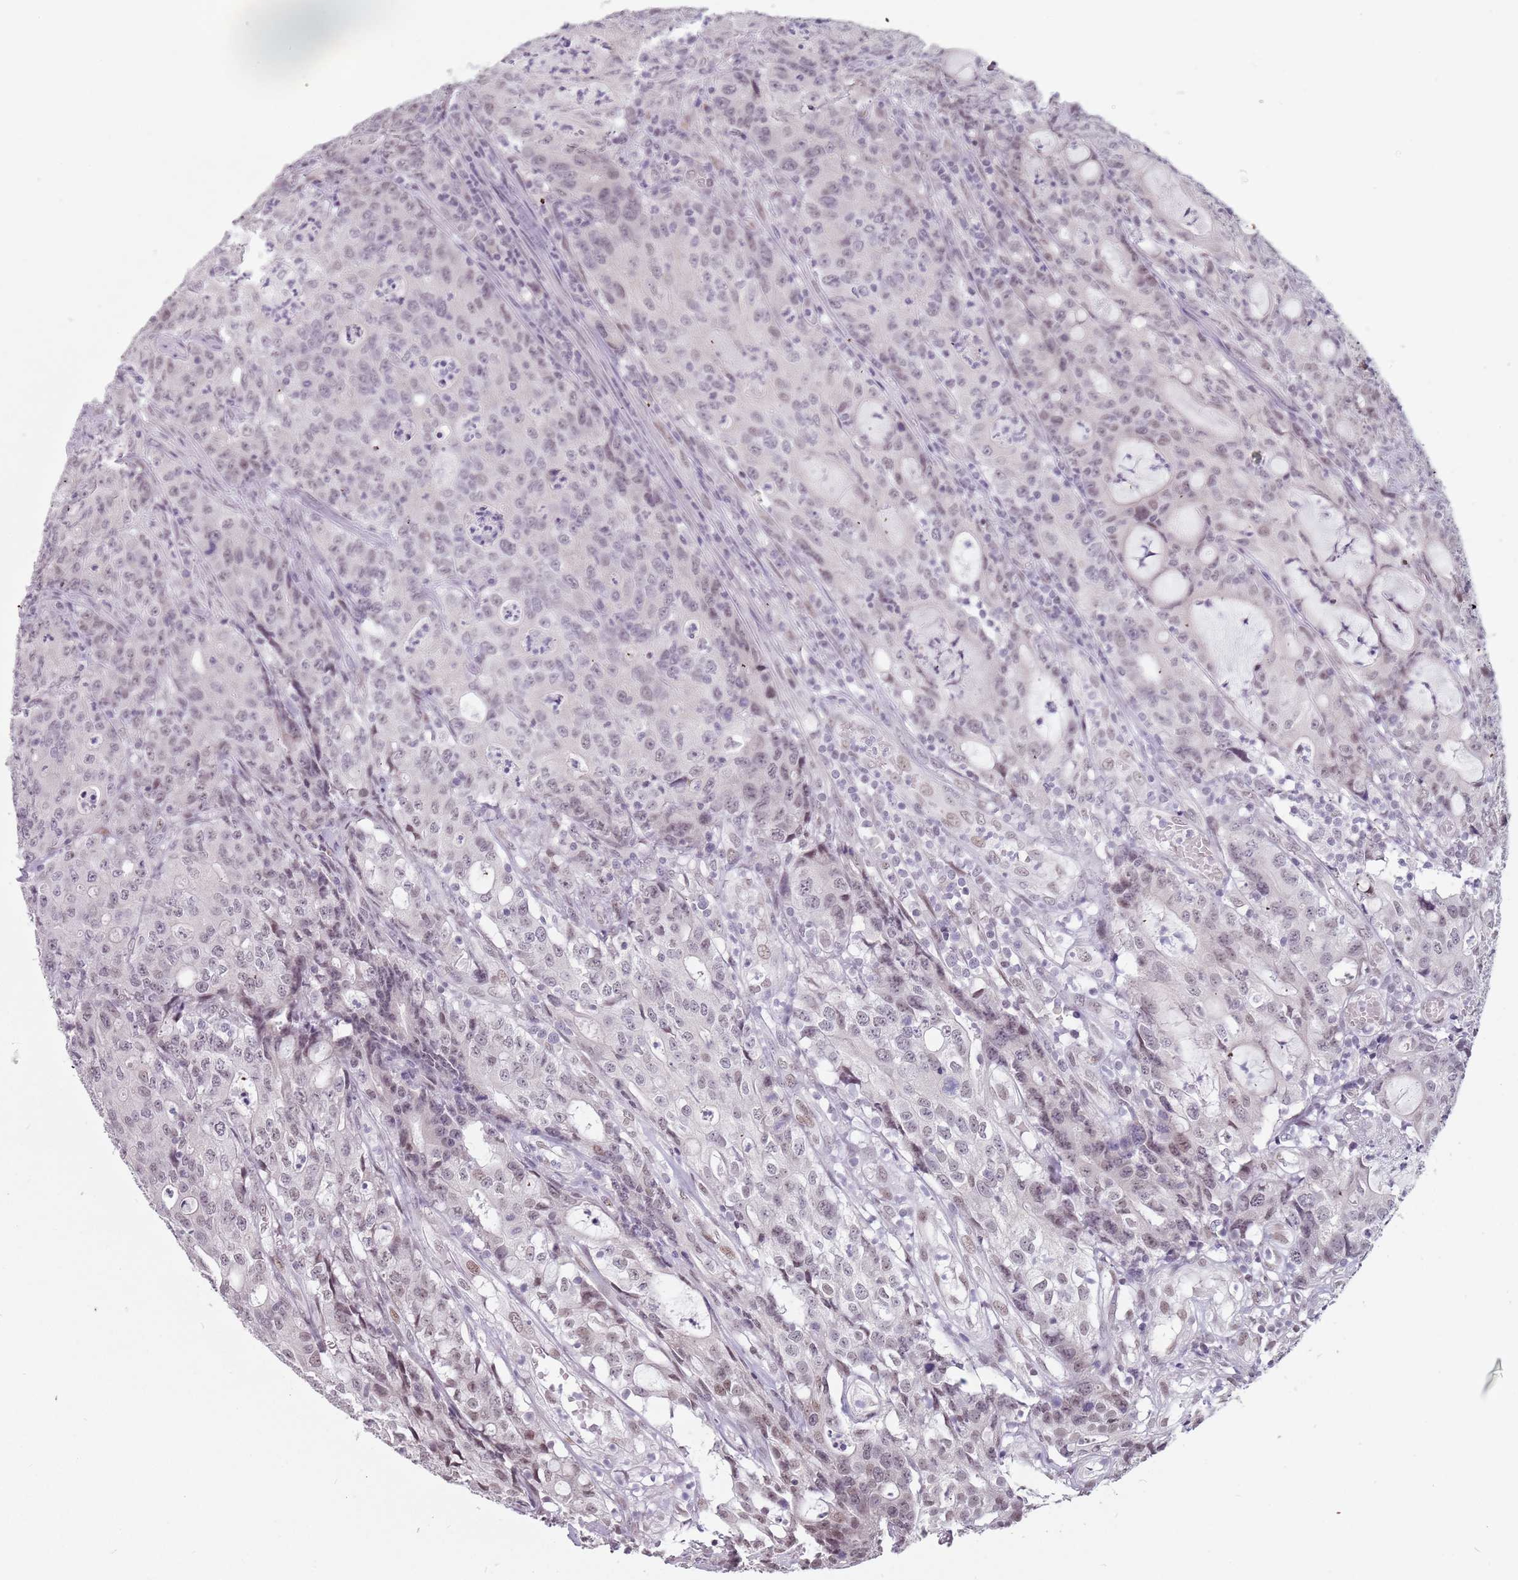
{"staining": {"intensity": "weak", "quantity": "25%-75%", "location": "nuclear"}, "tissue": "colorectal cancer", "cell_type": "Tumor cells", "image_type": "cancer", "snomed": [{"axis": "morphology", "description": "Adenocarcinoma, NOS"}, {"axis": "topography", "description": "Colon"}], "caption": "Protein analysis of colorectal cancer tissue displays weak nuclear expression in about 25%-75% of tumor cells.", "gene": "PTCHD1", "patient": {"sex": "male", "age": 83}}